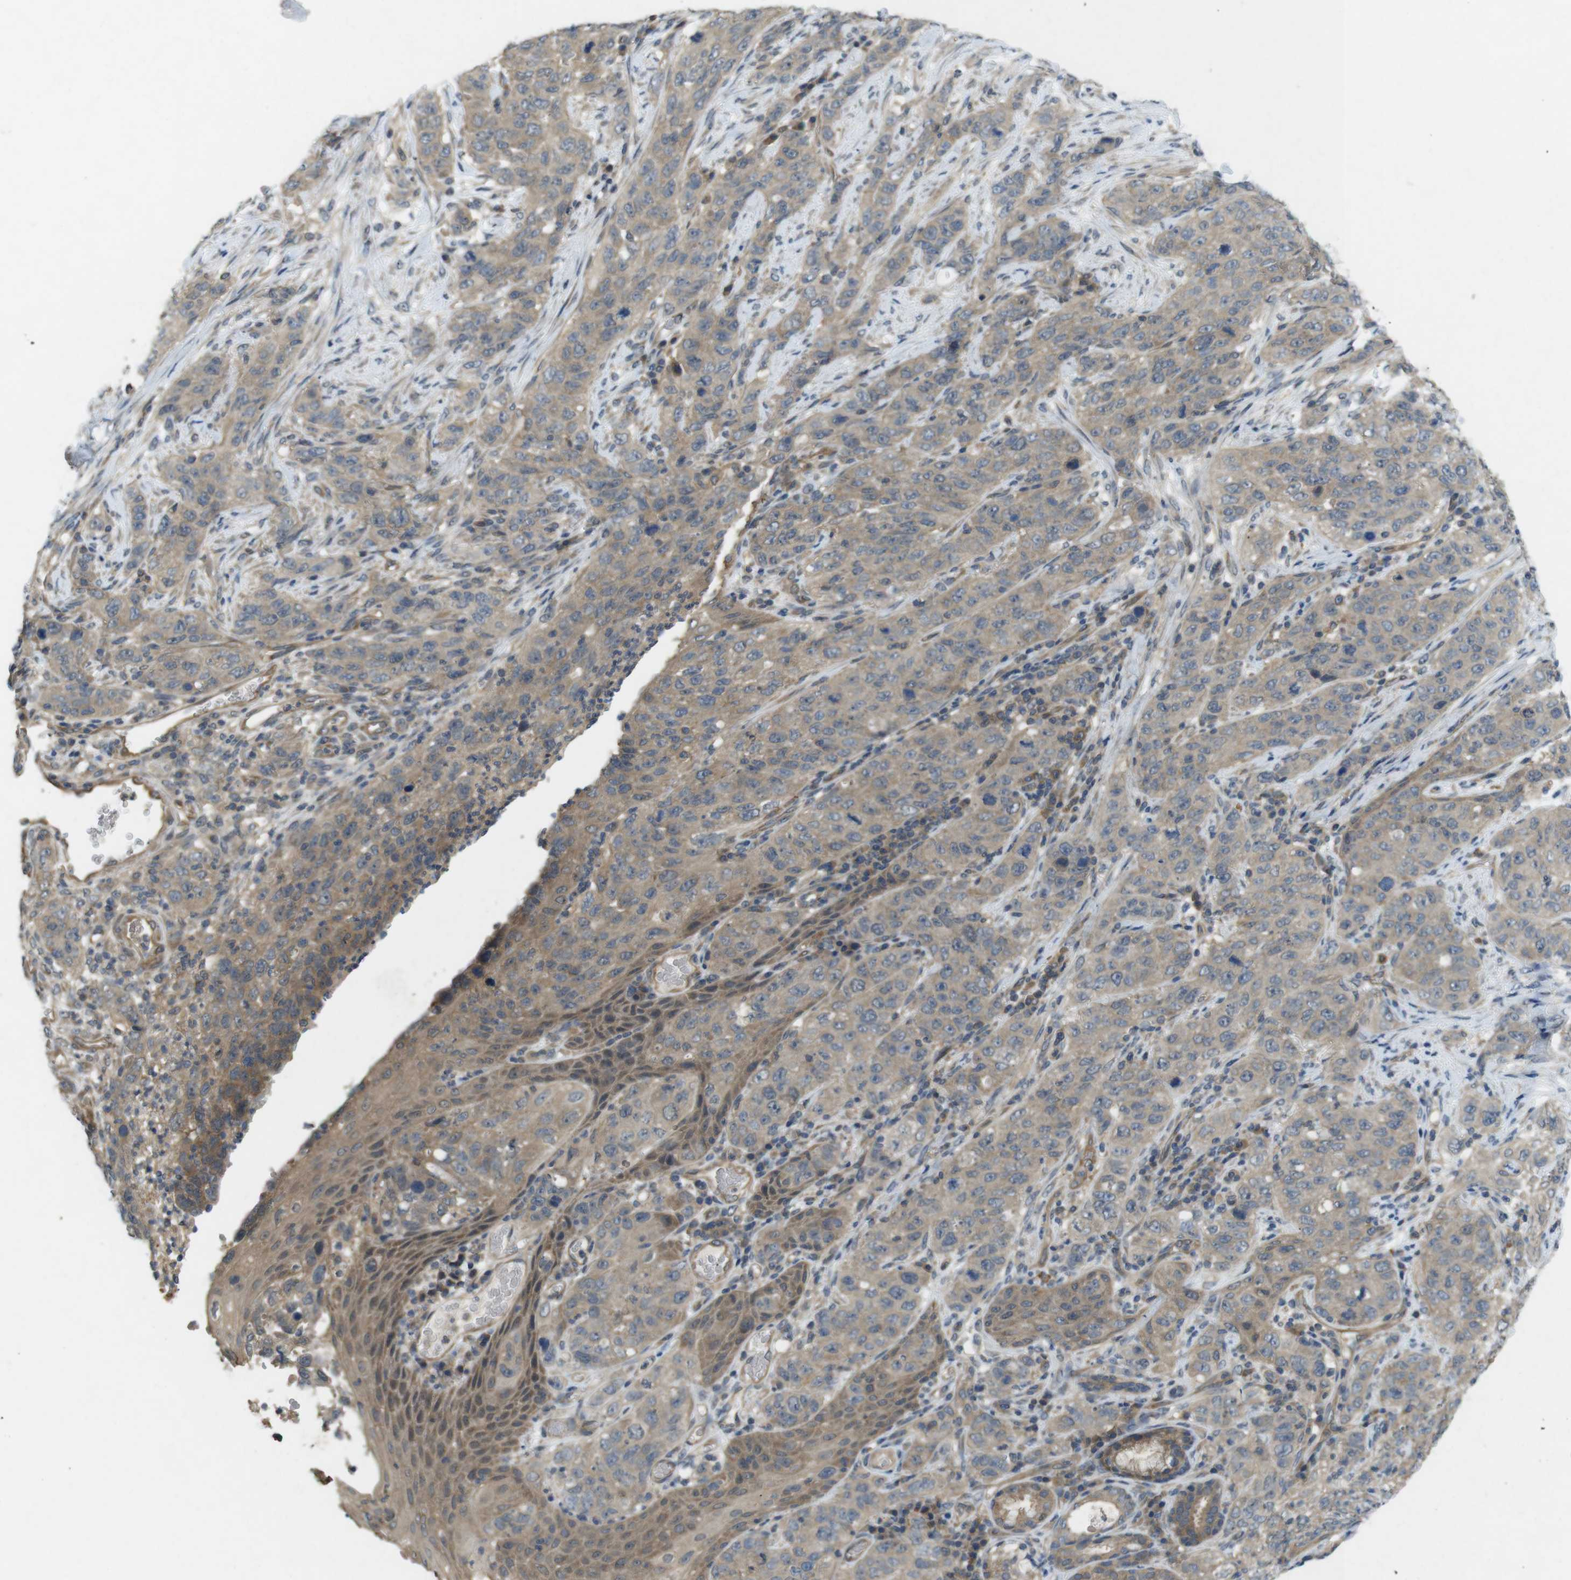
{"staining": {"intensity": "weak", "quantity": ">75%", "location": "cytoplasmic/membranous"}, "tissue": "stomach cancer", "cell_type": "Tumor cells", "image_type": "cancer", "snomed": [{"axis": "morphology", "description": "Adenocarcinoma, NOS"}, {"axis": "topography", "description": "Stomach"}], "caption": "Immunohistochemistry photomicrograph of neoplastic tissue: human stomach cancer stained using immunohistochemistry exhibits low levels of weak protein expression localized specifically in the cytoplasmic/membranous of tumor cells, appearing as a cytoplasmic/membranous brown color.", "gene": "SUGT1", "patient": {"sex": "male", "age": 48}}